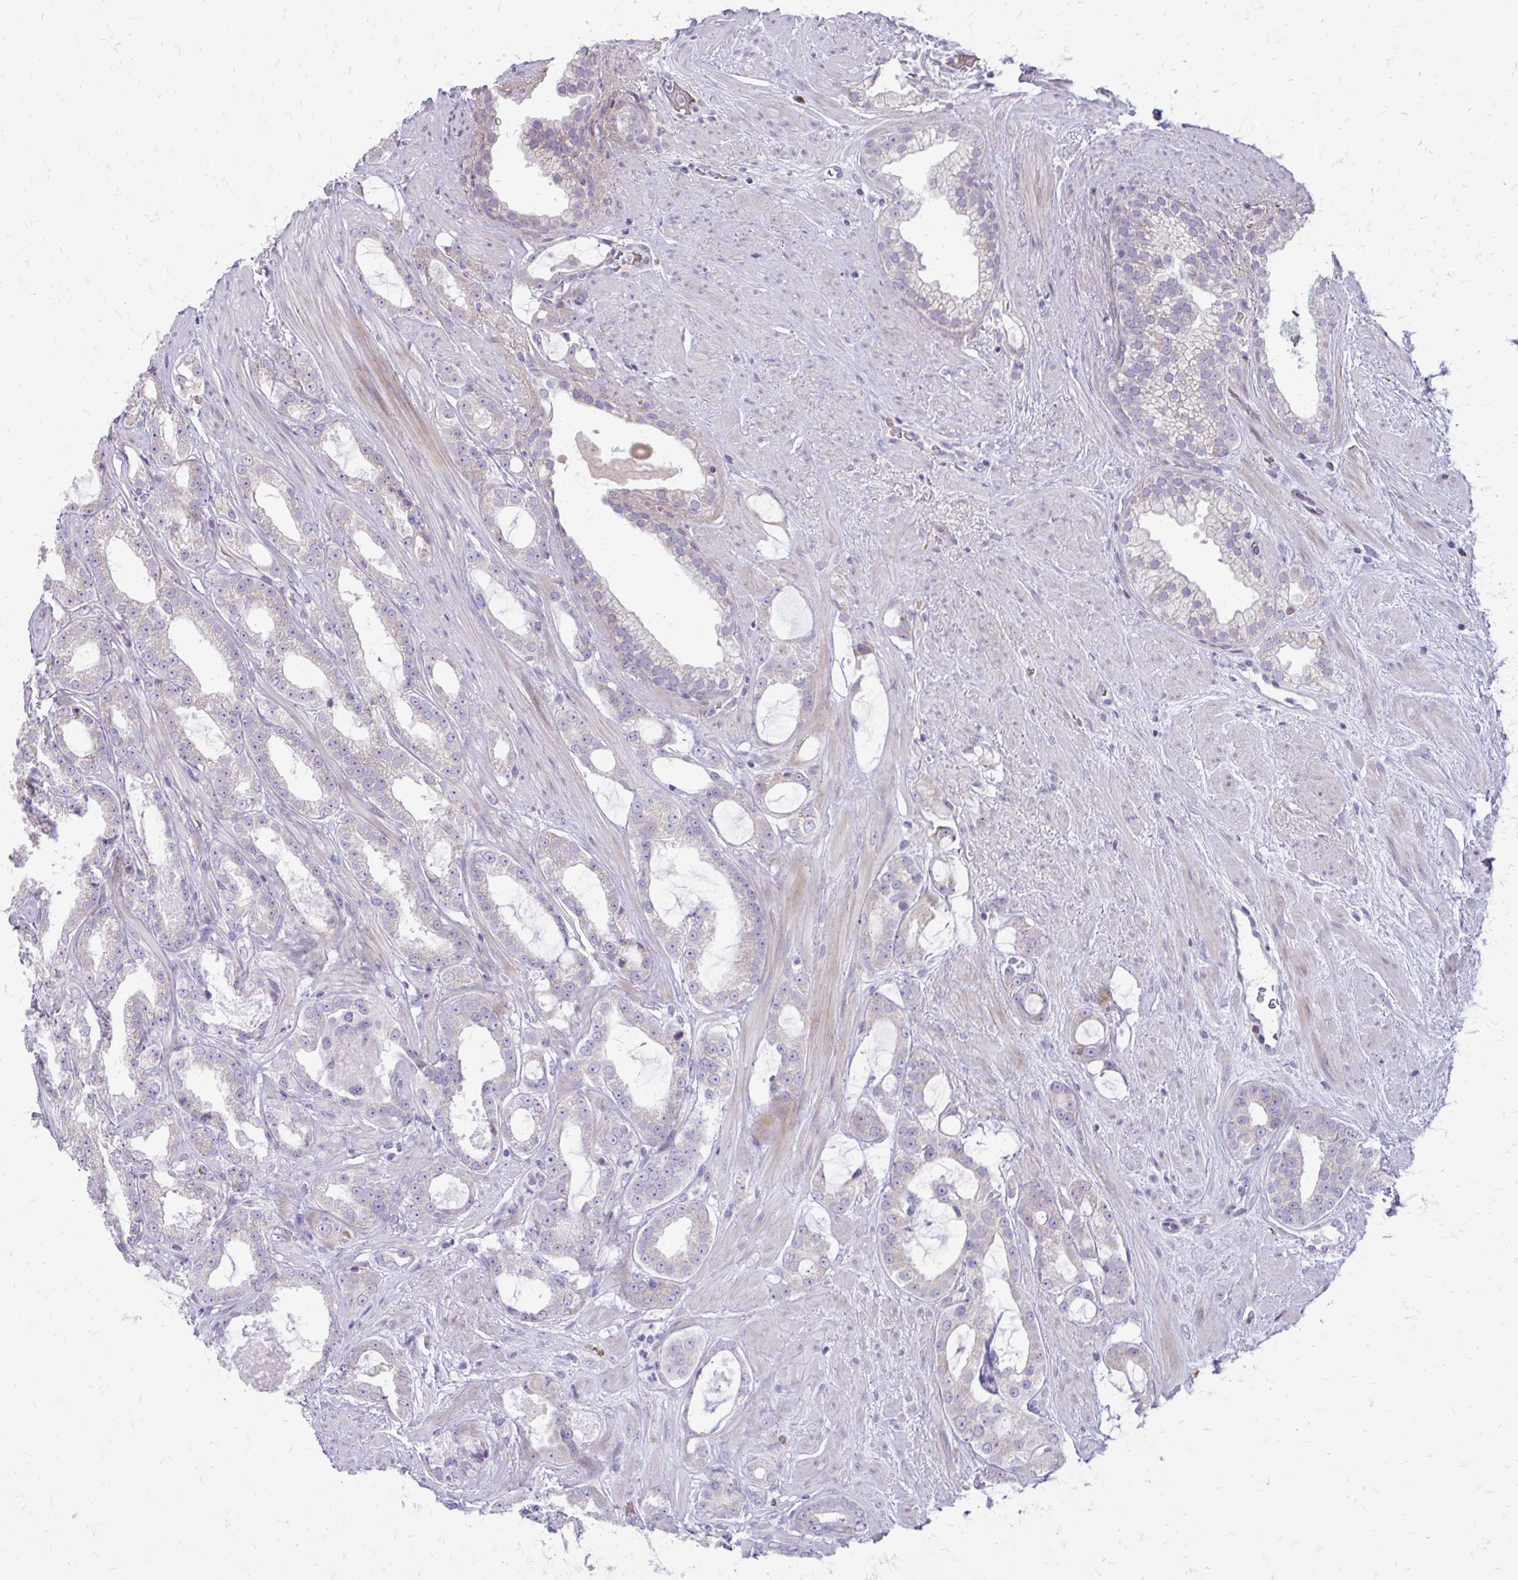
{"staining": {"intensity": "negative", "quantity": "none", "location": "none"}, "tissue": "prostate cancer", "cell_type": "Tumor cells", "image_type": "cancer", "snomed": [{"axis": "morphology", "description": "Adenocarcinoma, High grade"}, {"axis": "topography", "description": "Prostate"}], "caption": "An IHC histopathology image of prostate adenocarcinoma (high-grade) is shown. There is no staining in tumor cells of prostate adenocarcinoma (high-grade). (DAB (3,3'-diaminobenzidine) immunohistochemistry visualized using brightfield microscopy, high magnification).", "gene": "FUNDC2", "patient": {"sex": "male", "age": 65}}